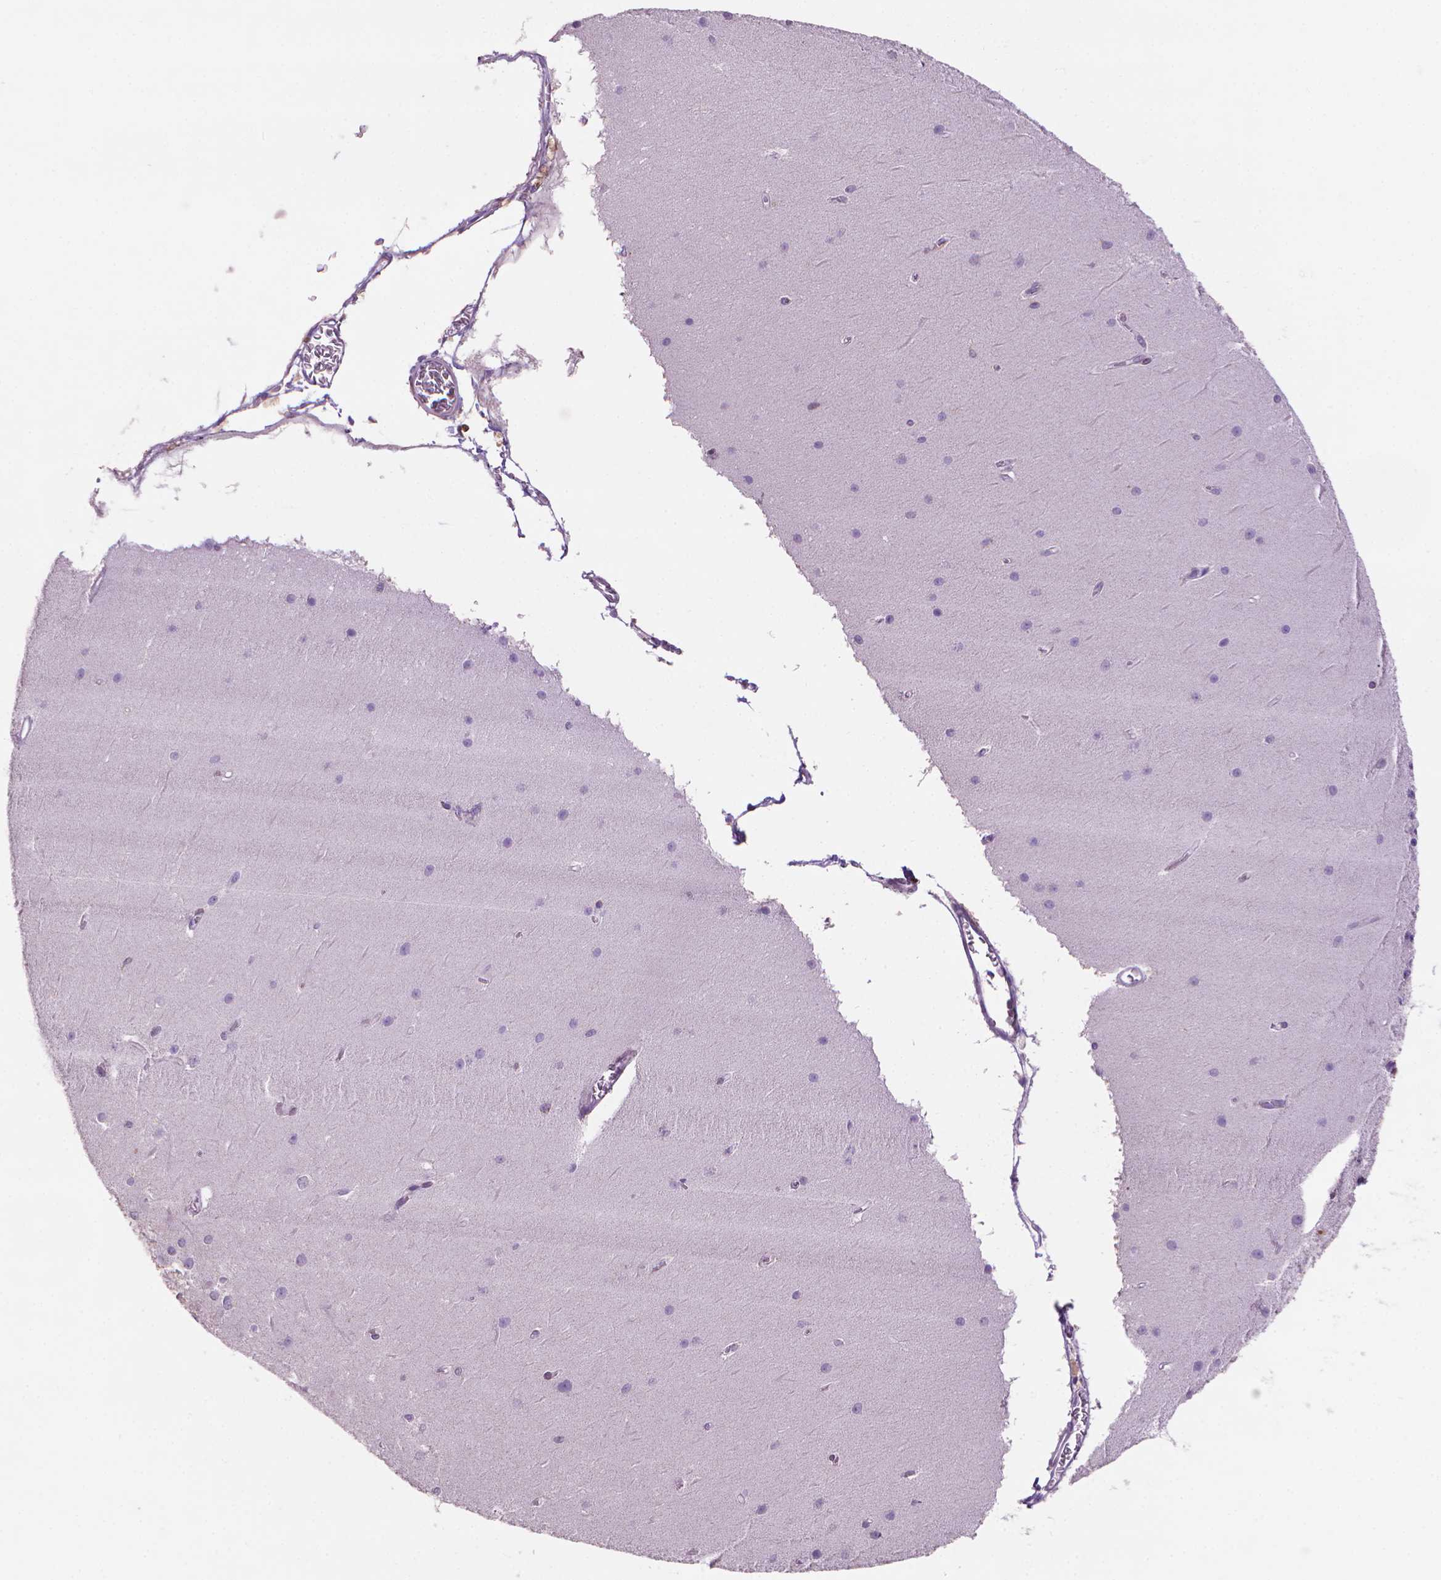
{"staining": {"intensity": "negative", "quantity": "none", "location": "none"}, "tissue": "cerebellum", "cell_type": "Cells in granular layer", "image_type": "normal", "snomed": [{"axis": "morphology", "description": "Normal tissue, NOS"}, {"axis": "topography", "description": "Cerebellum"}], "caption": "The image exhibits no significant positivity in cells in granular layer of cerebellum. (DAB immunohistochemistry (IHC) visualized using brightfield microscopy, high magnification).", "gene": "BCL2", "patient": {"sex": "female", "age": 19}}